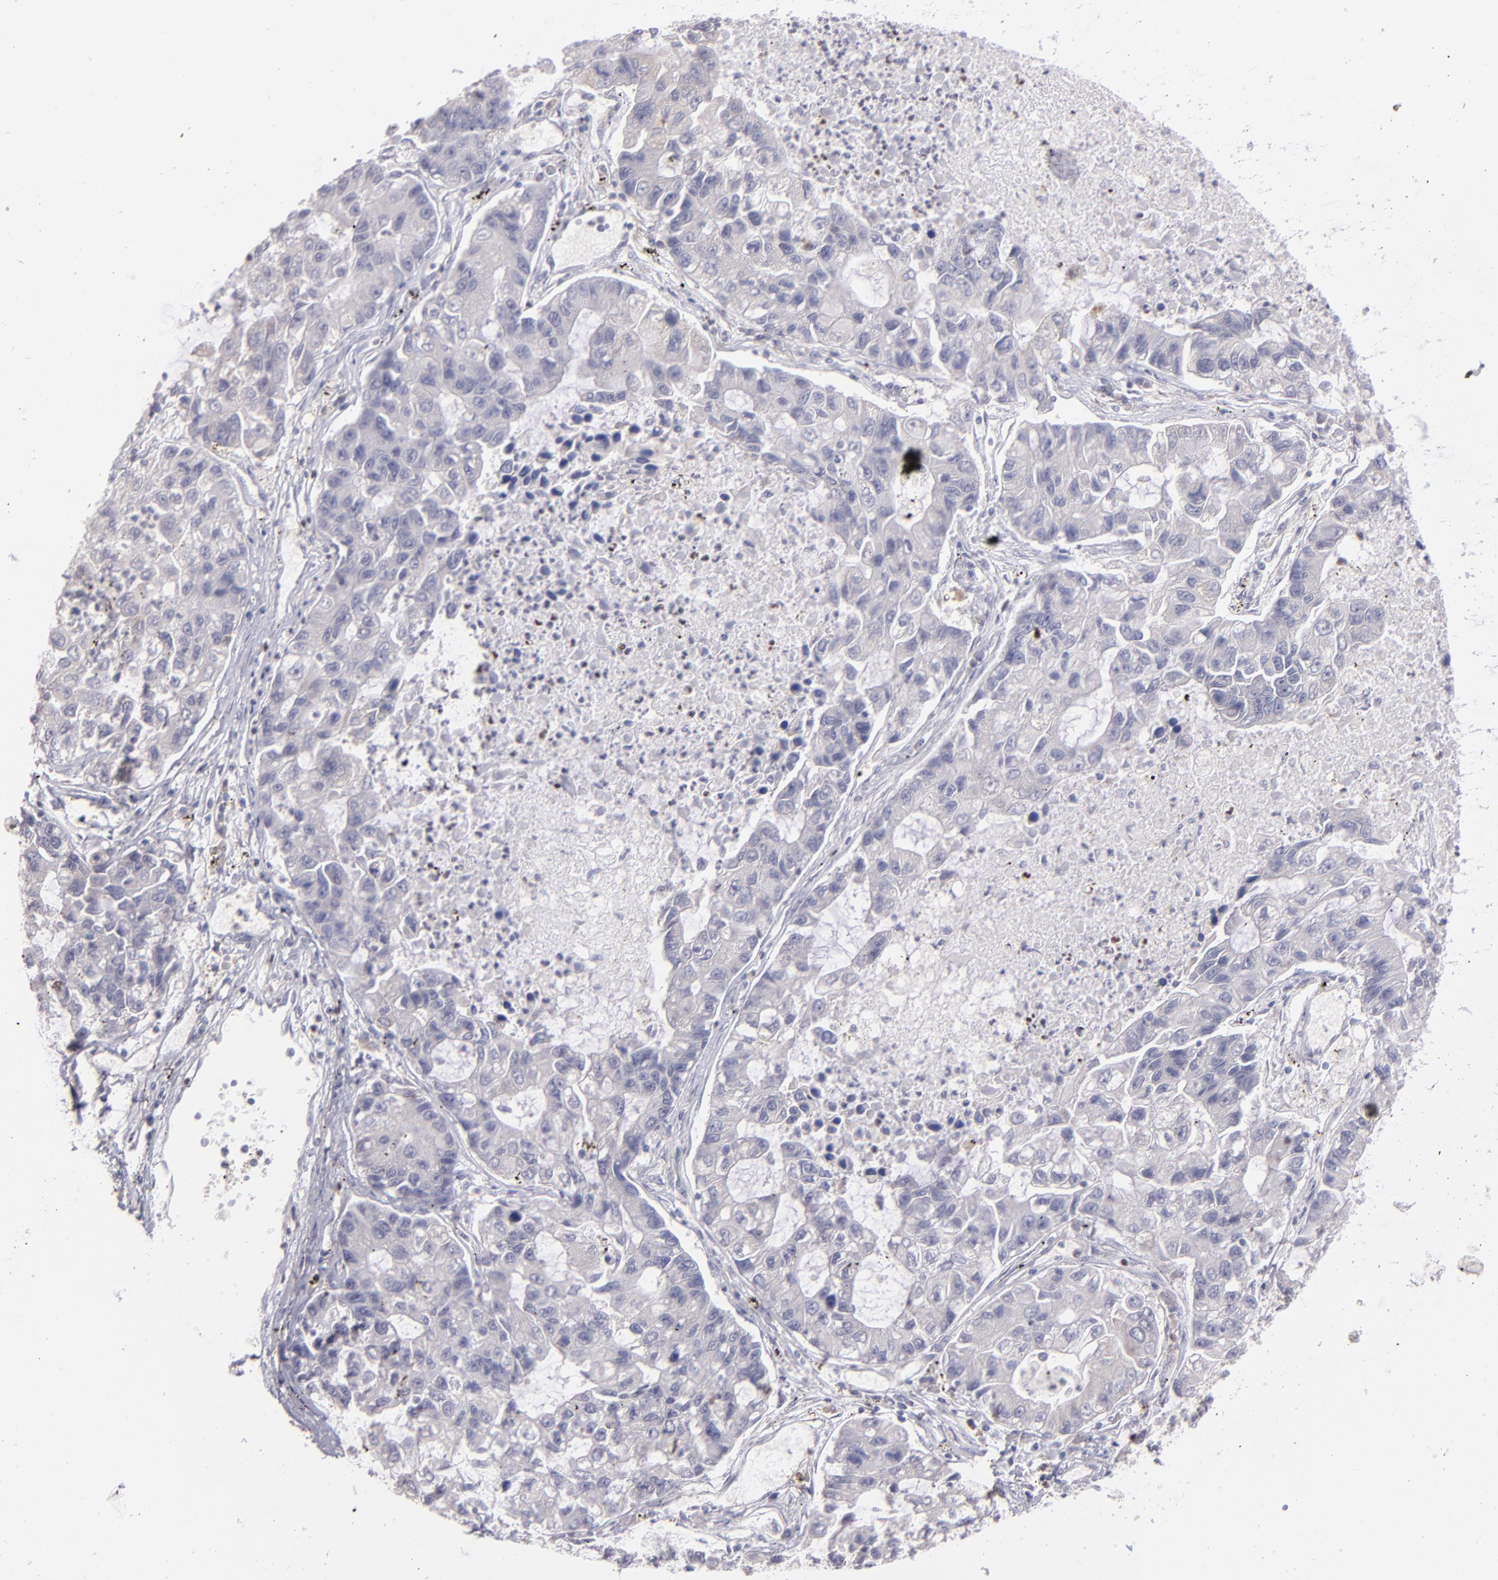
{"staining": {"intensity": "negative", "quantity": "none", "location": "none"}, "tissue": "lung cancer", "cell_type": "Tumor cells", "image_type": "cancer", "snomed": [{"axis": "morphology", "description": "Adenocarcinoma, NOS"}, {"axis": "topography", "description": "Lung"}], "caption": "This is a micrograph of immunohistochemistry staining of lung cancer (adenocarcinoma), which shows no expression in tumor cells.", "gene": "TRAF3", "patient": {"sex": "female", "age": 51}}